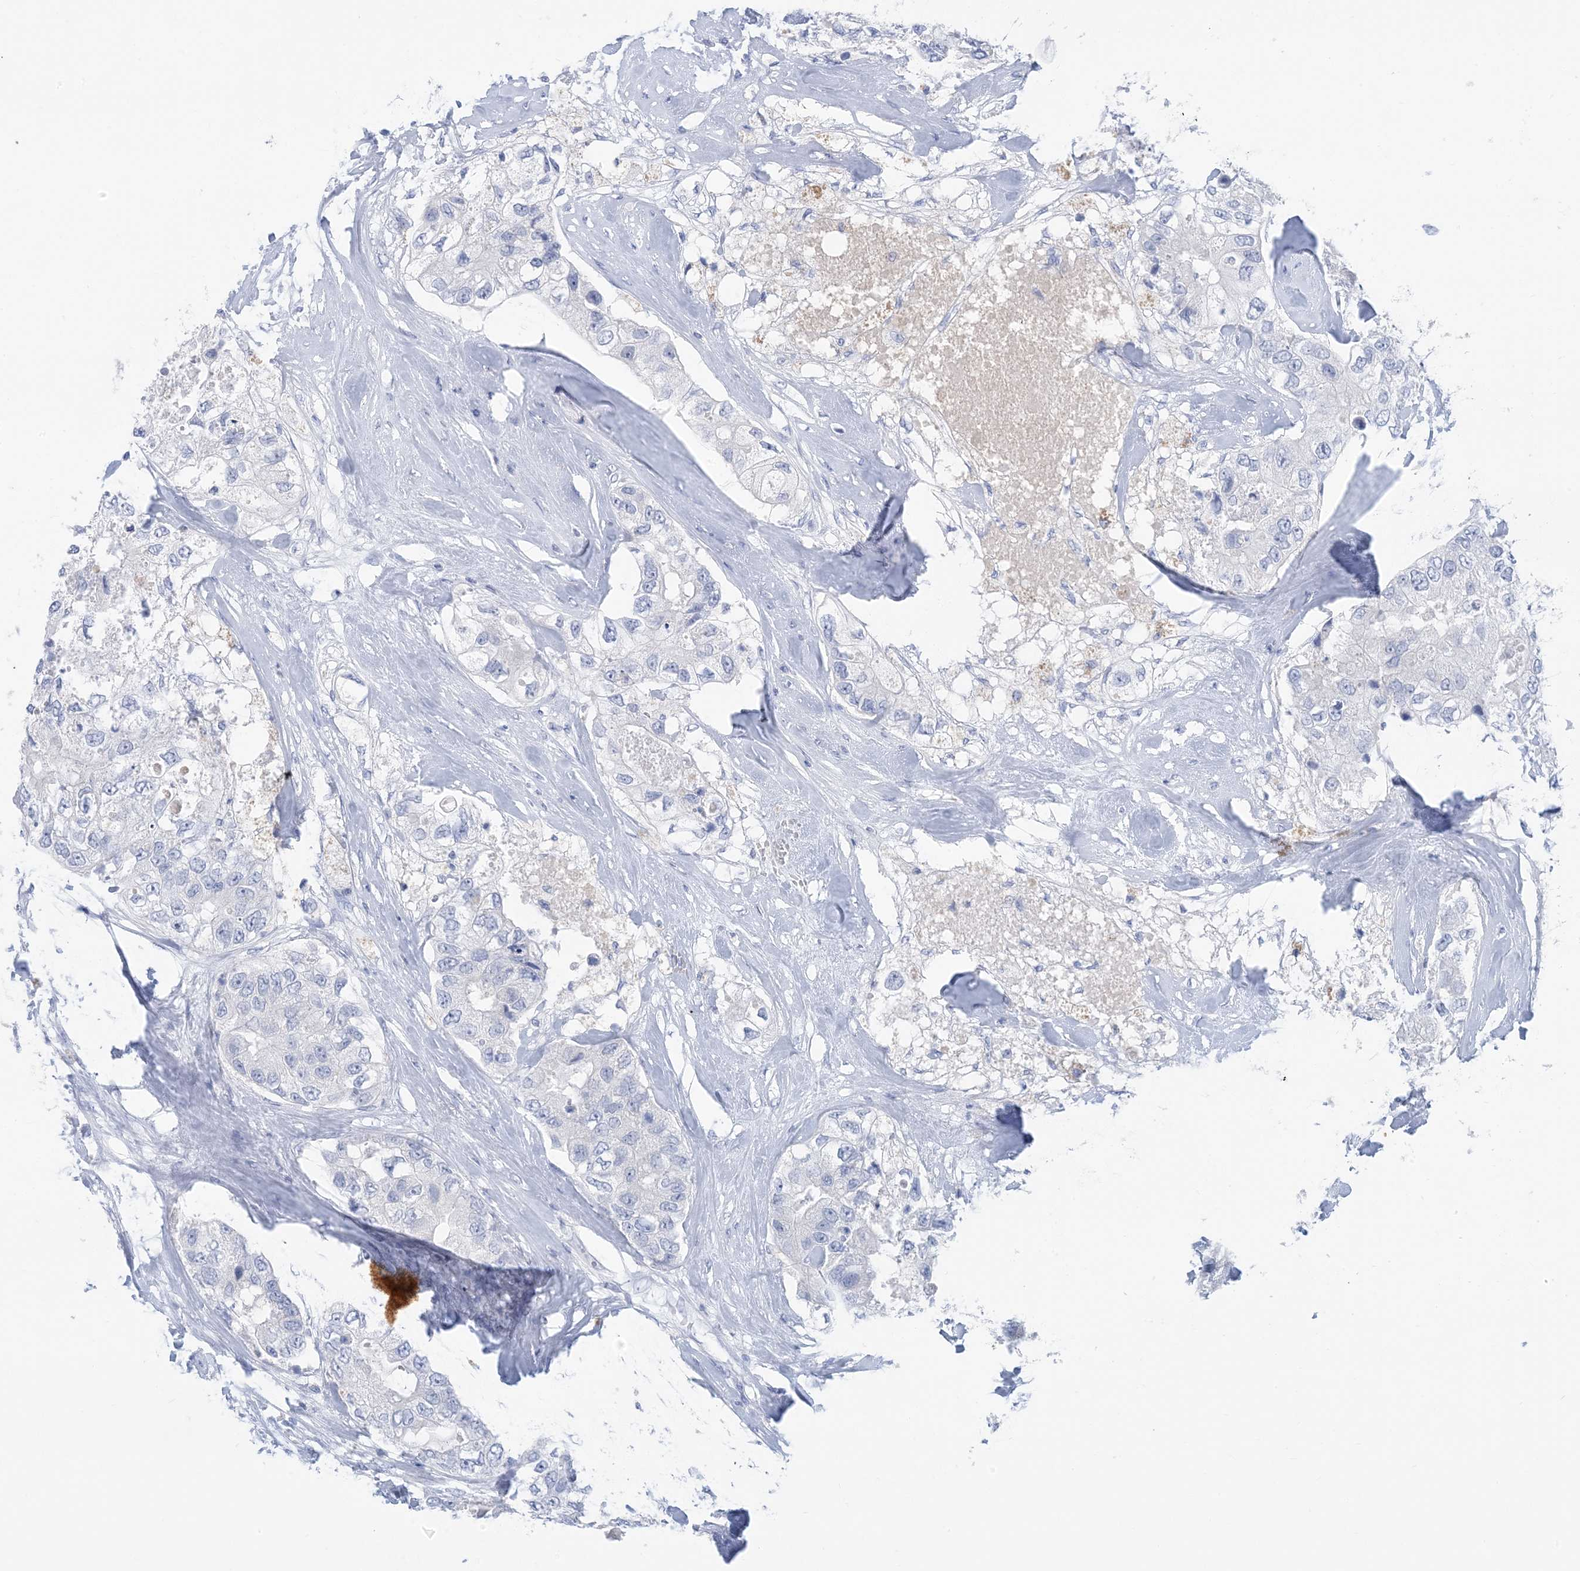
{"staining": {"intensity": "negative", "quantity": "none", "location": "none"}, "tissue": "breast cancer", "cell_type": "Tumor cells", "image_type": "cancer", "snomed": [{"axis": "morphology", "description": "Duct carcinoma"}, {"axis": "topography", "description": "Breast"}], "caption": "Immunohistochemistry (IHC) micrograph of breast cancer (infiltrating ductal carcinoma) stained for a protein (brown), which reveals no staining in tumor cells.", "gene": "SH3YL1", "patient": {"sex": "female", "age": 62}}